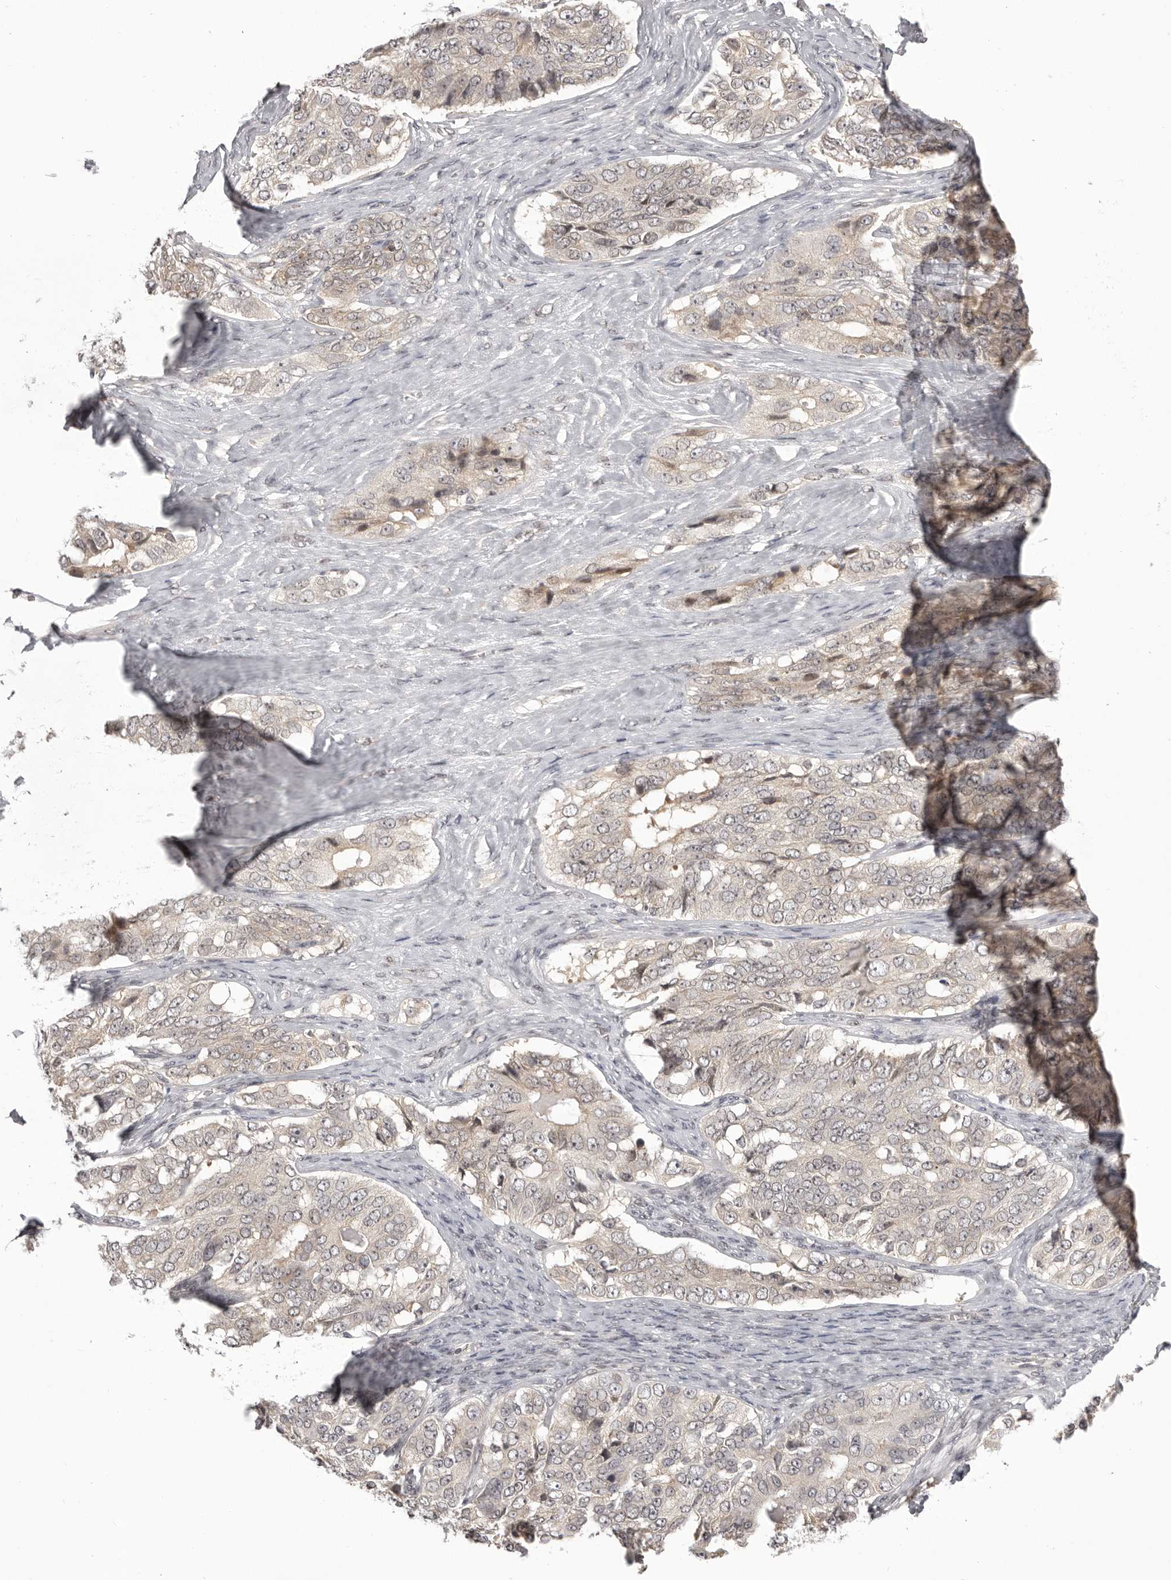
{"staining": {"intensity": "negative", "quantity": "none", "location": "none"}, "tissue": "ovarian cancer", "cell_type": "Tumor cells", "image_type": "cancer", "snomed": [{"axis": "morphology", "description": "Carcinoma, endometroid"}, {"axis": "topography", "description": "Ovary"}], "caption": "Immunohistochemical staining of ovarian cancer (endometroid carcinoma) reveals no significant staining in tumor cells.", "gene": "RNF2", "patient": {"sex": "female", "age": 51}}